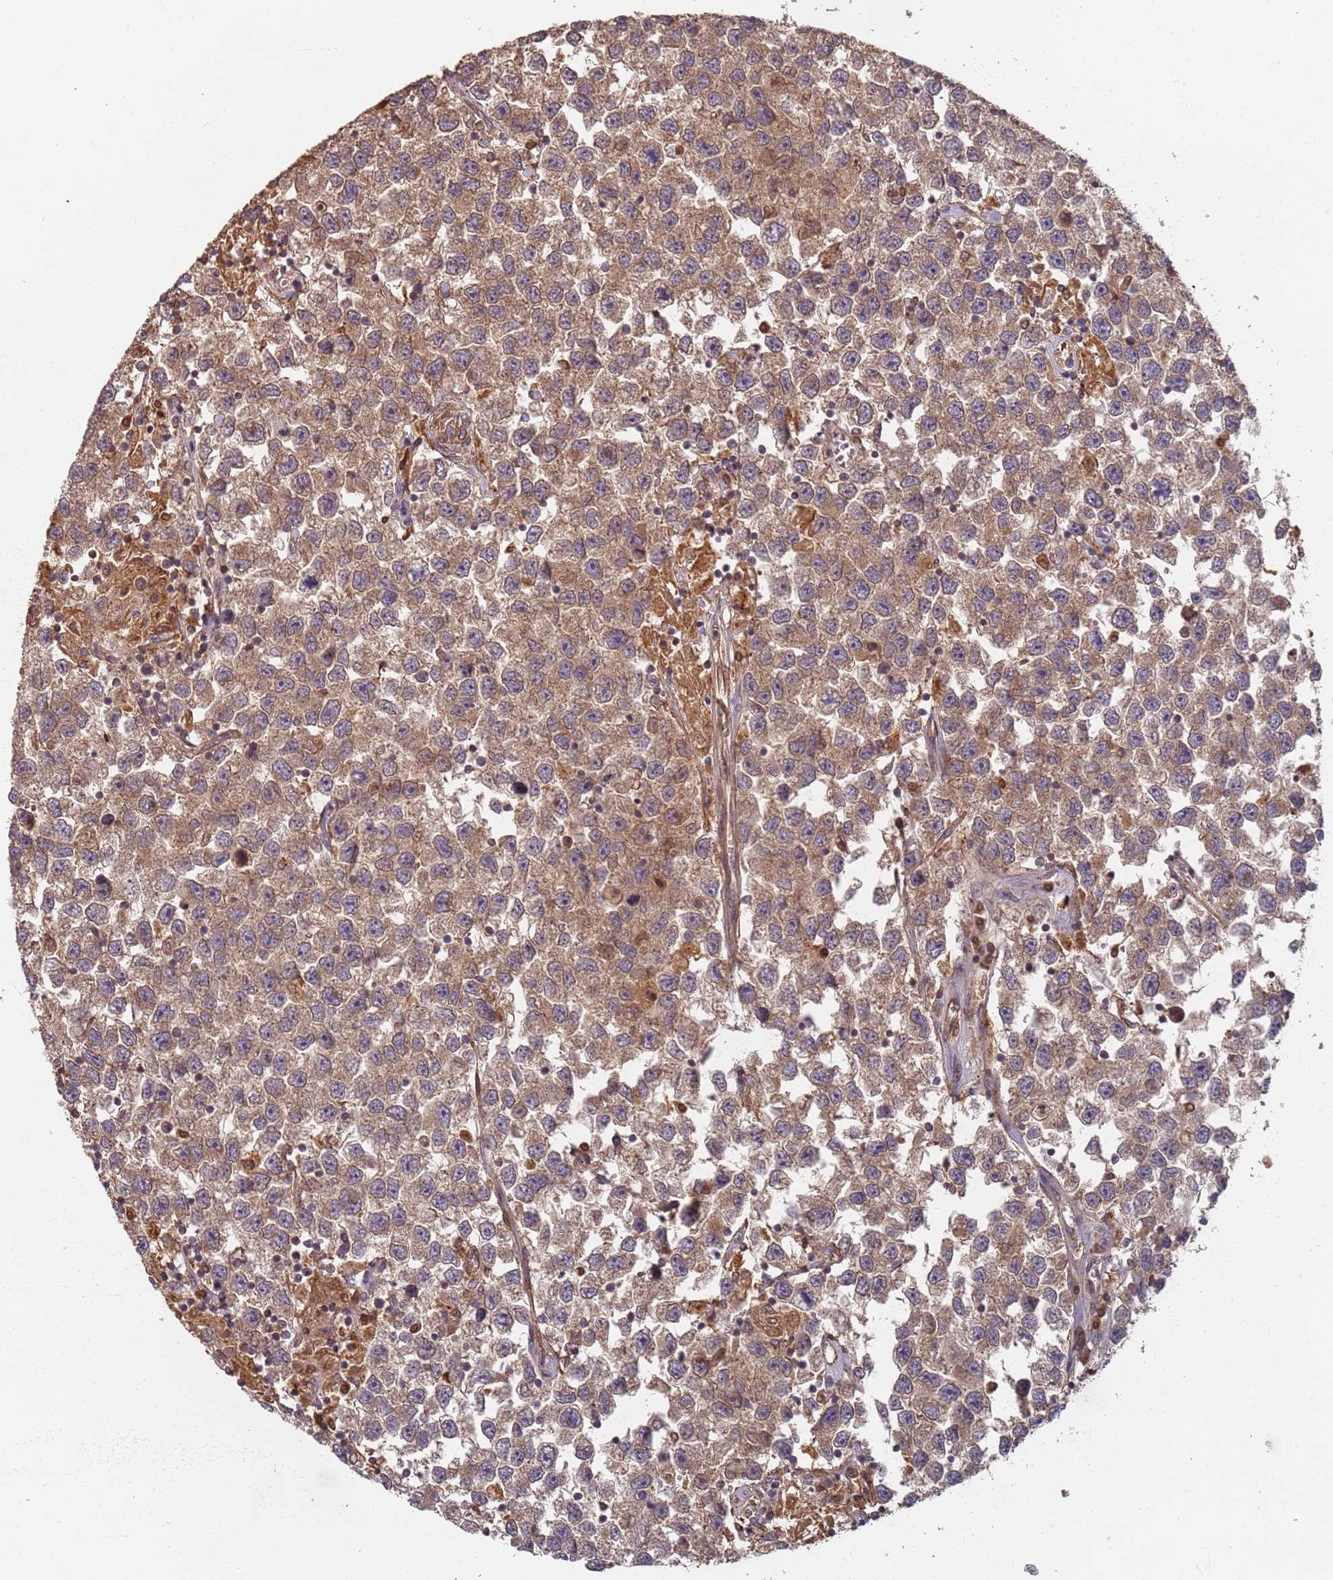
{"staining": {"intensity": "weak", "quantity": "25%-75%", "location": "cytoplasmic/membranous,nuclear"}, "tissue": "testis cancer", "cell_type": "Tumor cells", "image_type": "cancer", "snomed": [{"axis": "morphology", "description": "Seminoma, NOS"}, {"axis": "topography", "description": "Testis"}], "caption": "Testis cancer stained with IHC exhibits weak cytoplasmic/membranous and nuclear expression in approximately 25%-75% of tumor cells.", "gene": "SDCCAG8", "patient": {"sex": "male", "age": 26}}